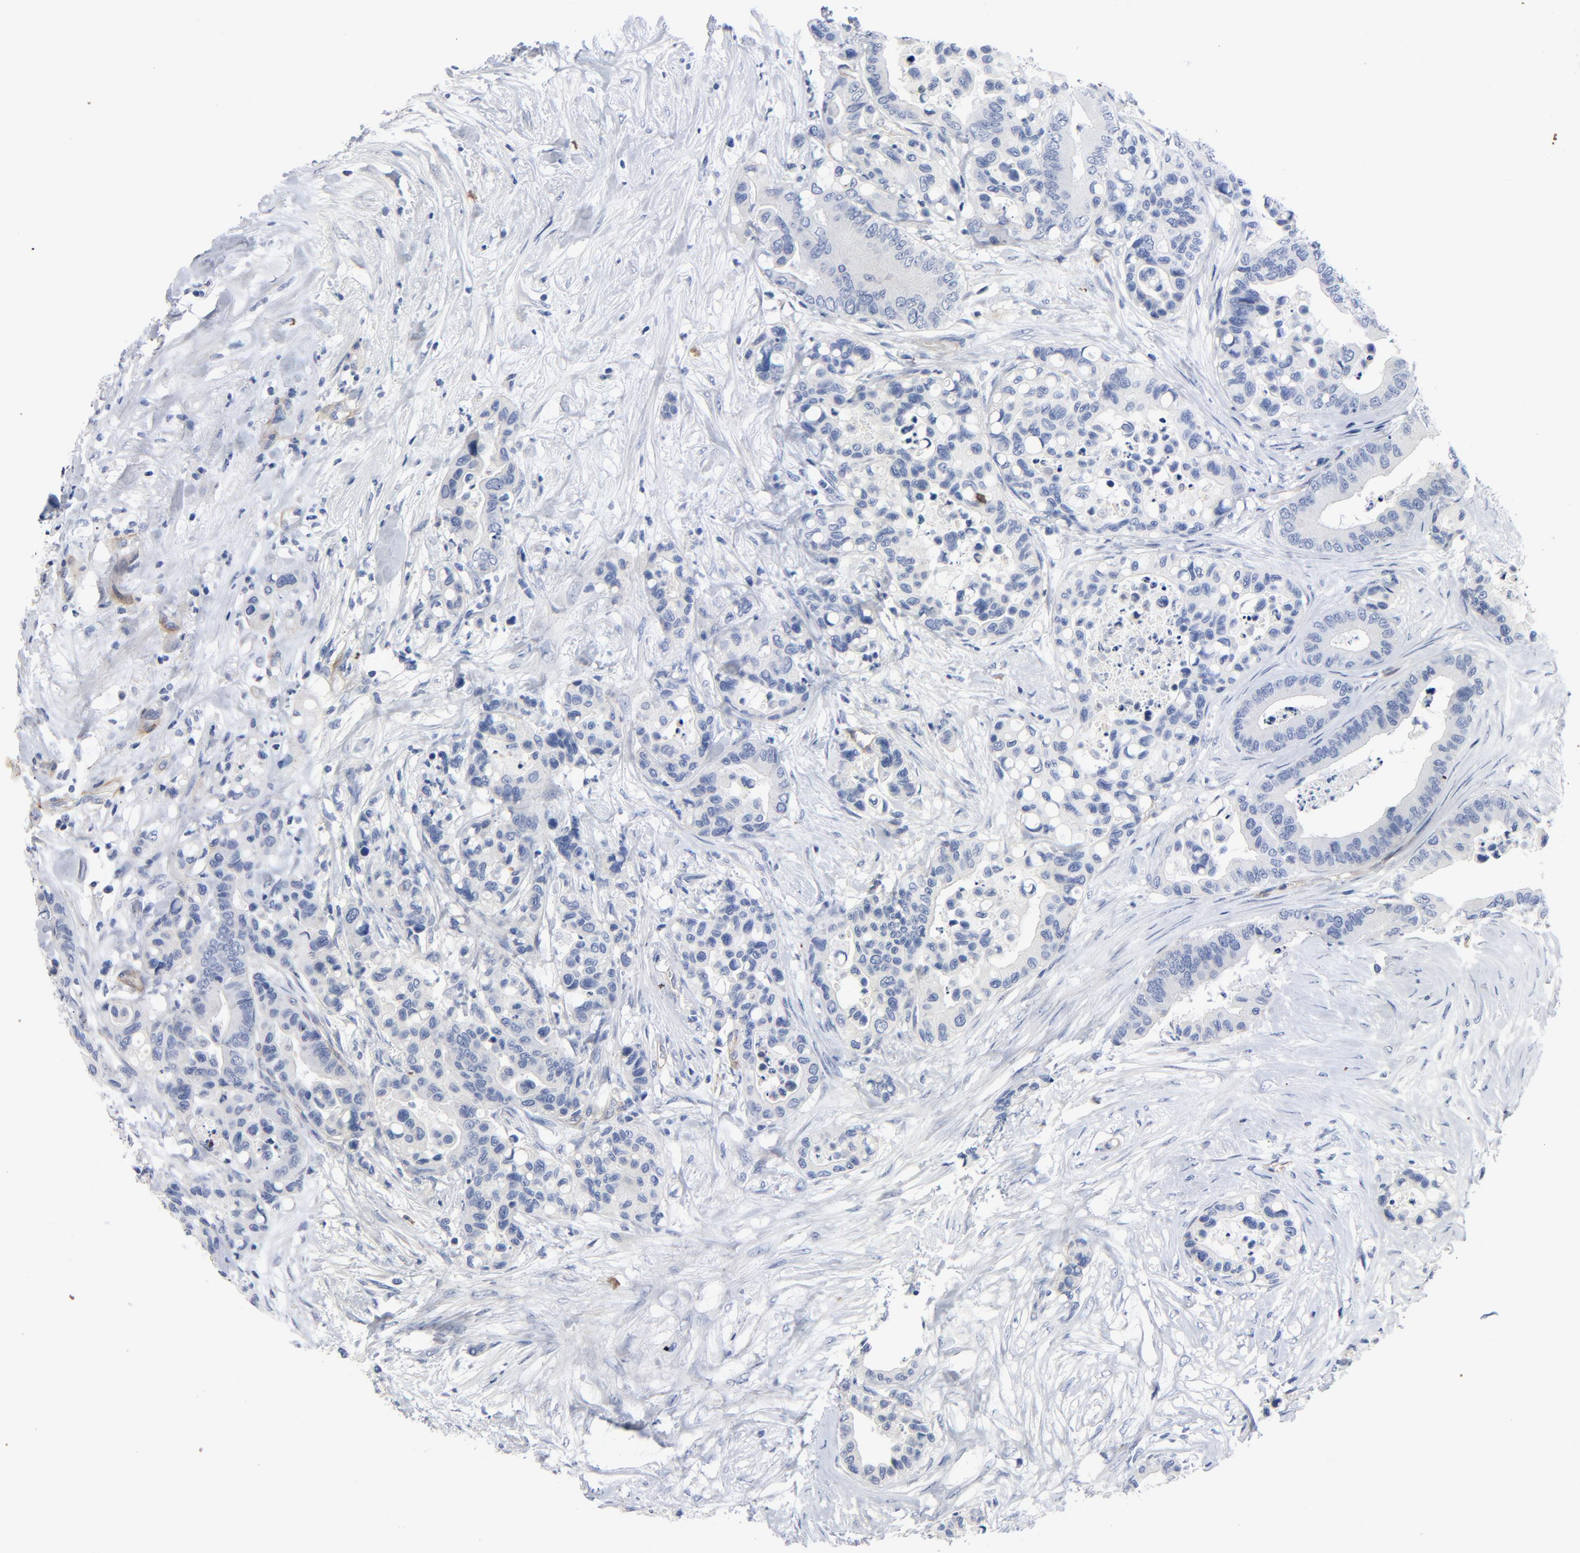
{"staining": {"intensity": "negative", "quantity": "none", "location": "none"}, "tissue": "colorectal cancer", "cell_type": "Tumor cells", "image_type": "cancer", "snomed": [{"axis": "morphology", "description": "Adenocarcinoma, NOS"}, {"axis": "topography", "description": "Colon"}], "caption": "DAB (3,3'-diaminobenzidine) immunohistochemical staining of human adenocarcinoma (colorectal) demonstrates no significant staining in tumor cells.", "gene": "LAMC1", "patient": {"sex": "male", "age": 82}}